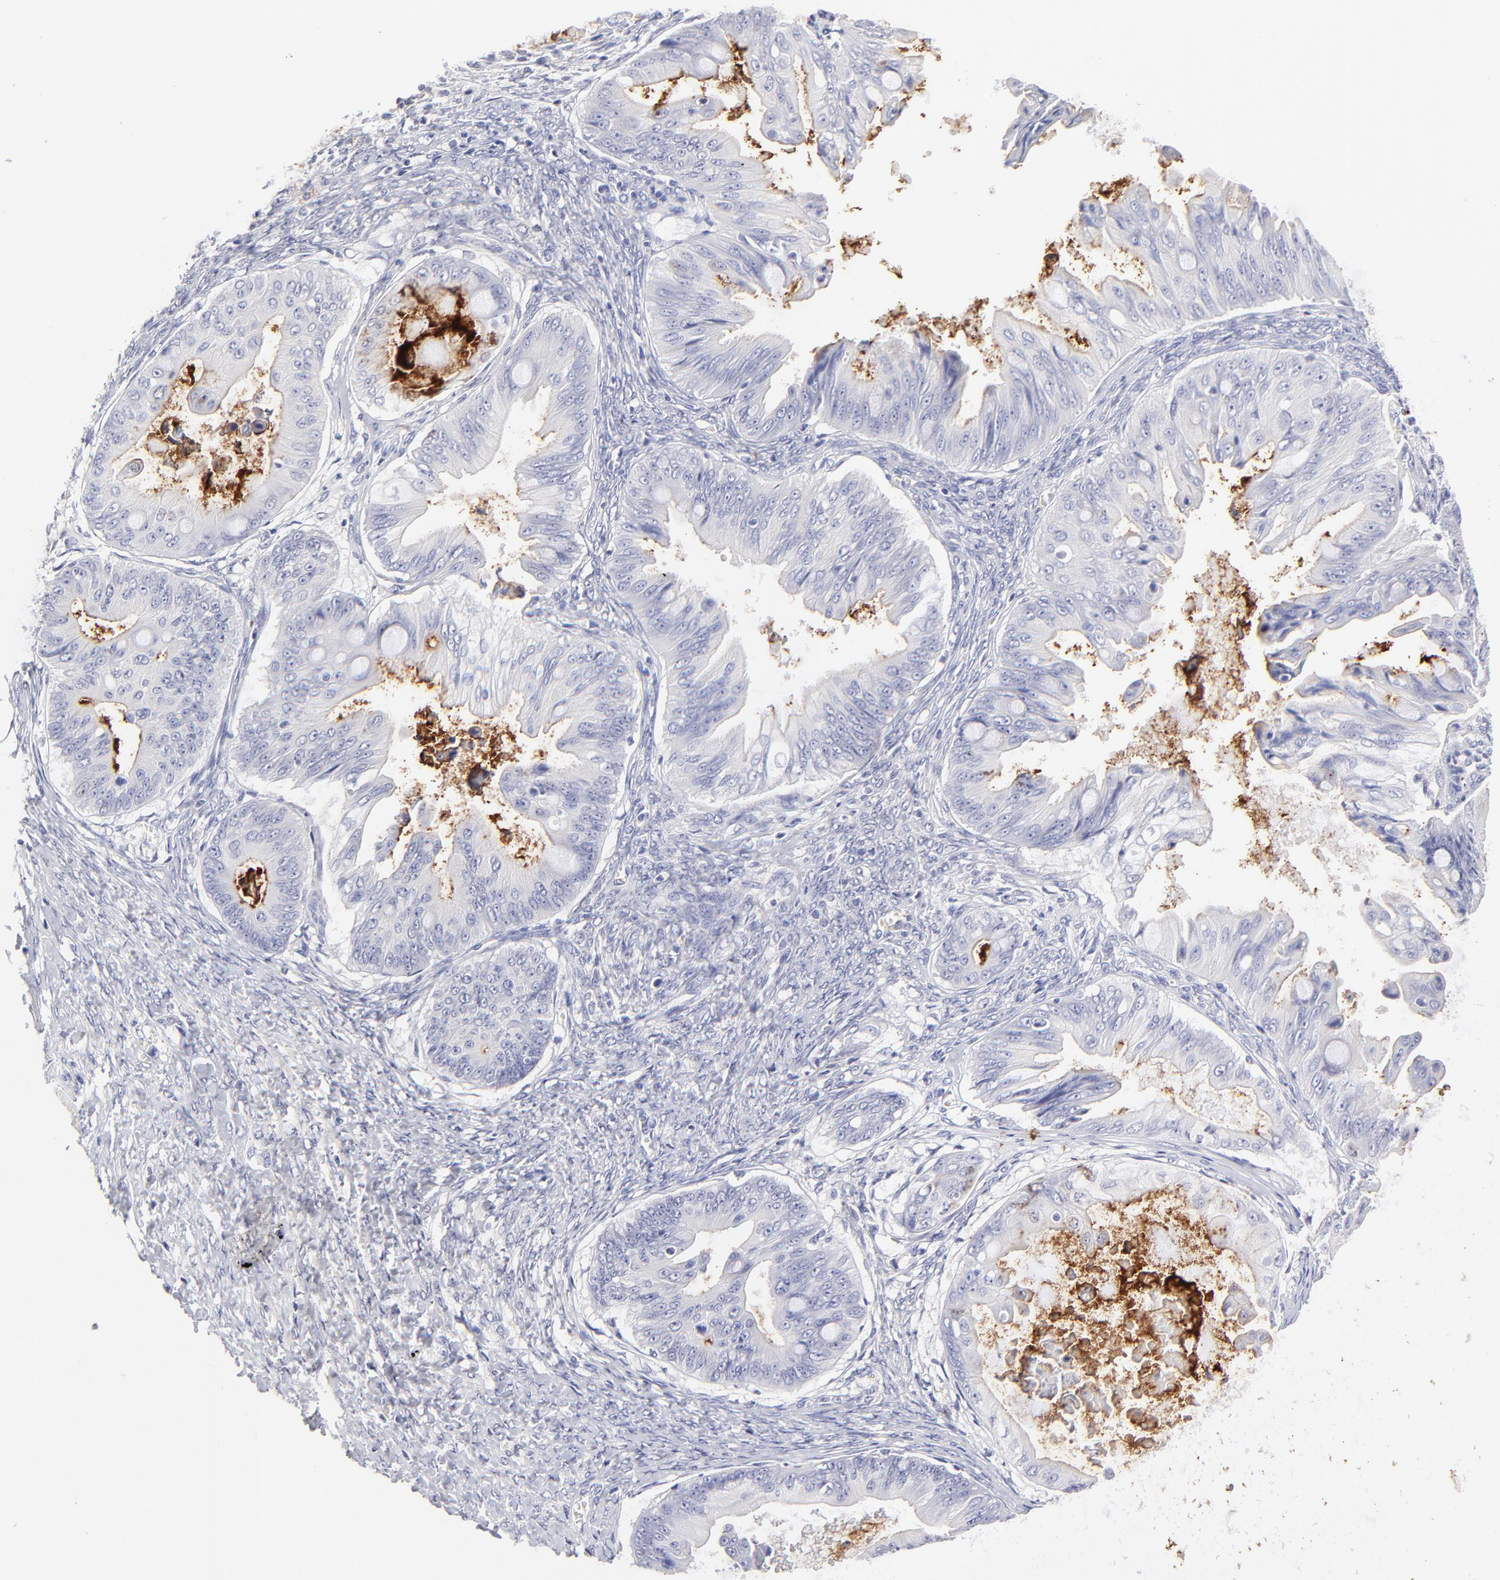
{"staining": {"intensity": "negative", "quantity": "none", "location": "none"}, "tissue": "ovarian cancer", "cell_type": "Tumor cells", "image_type": "cancer", "snomed": [{"axis": "morphology", "description": "Cystadenocarcinoma, mucinous, NOS"}, {"axis": "topography", "description": "Ovary"}], "caption": "This micrograph is of ovarian mucinous cystadenocarcinoma stained with IHC to label a protein in brown with the nuclei are counter-stained blue. There is no staining in tumor cells.", "gene": "BTG2", "patient": {"sex": "female", "age": 37}}